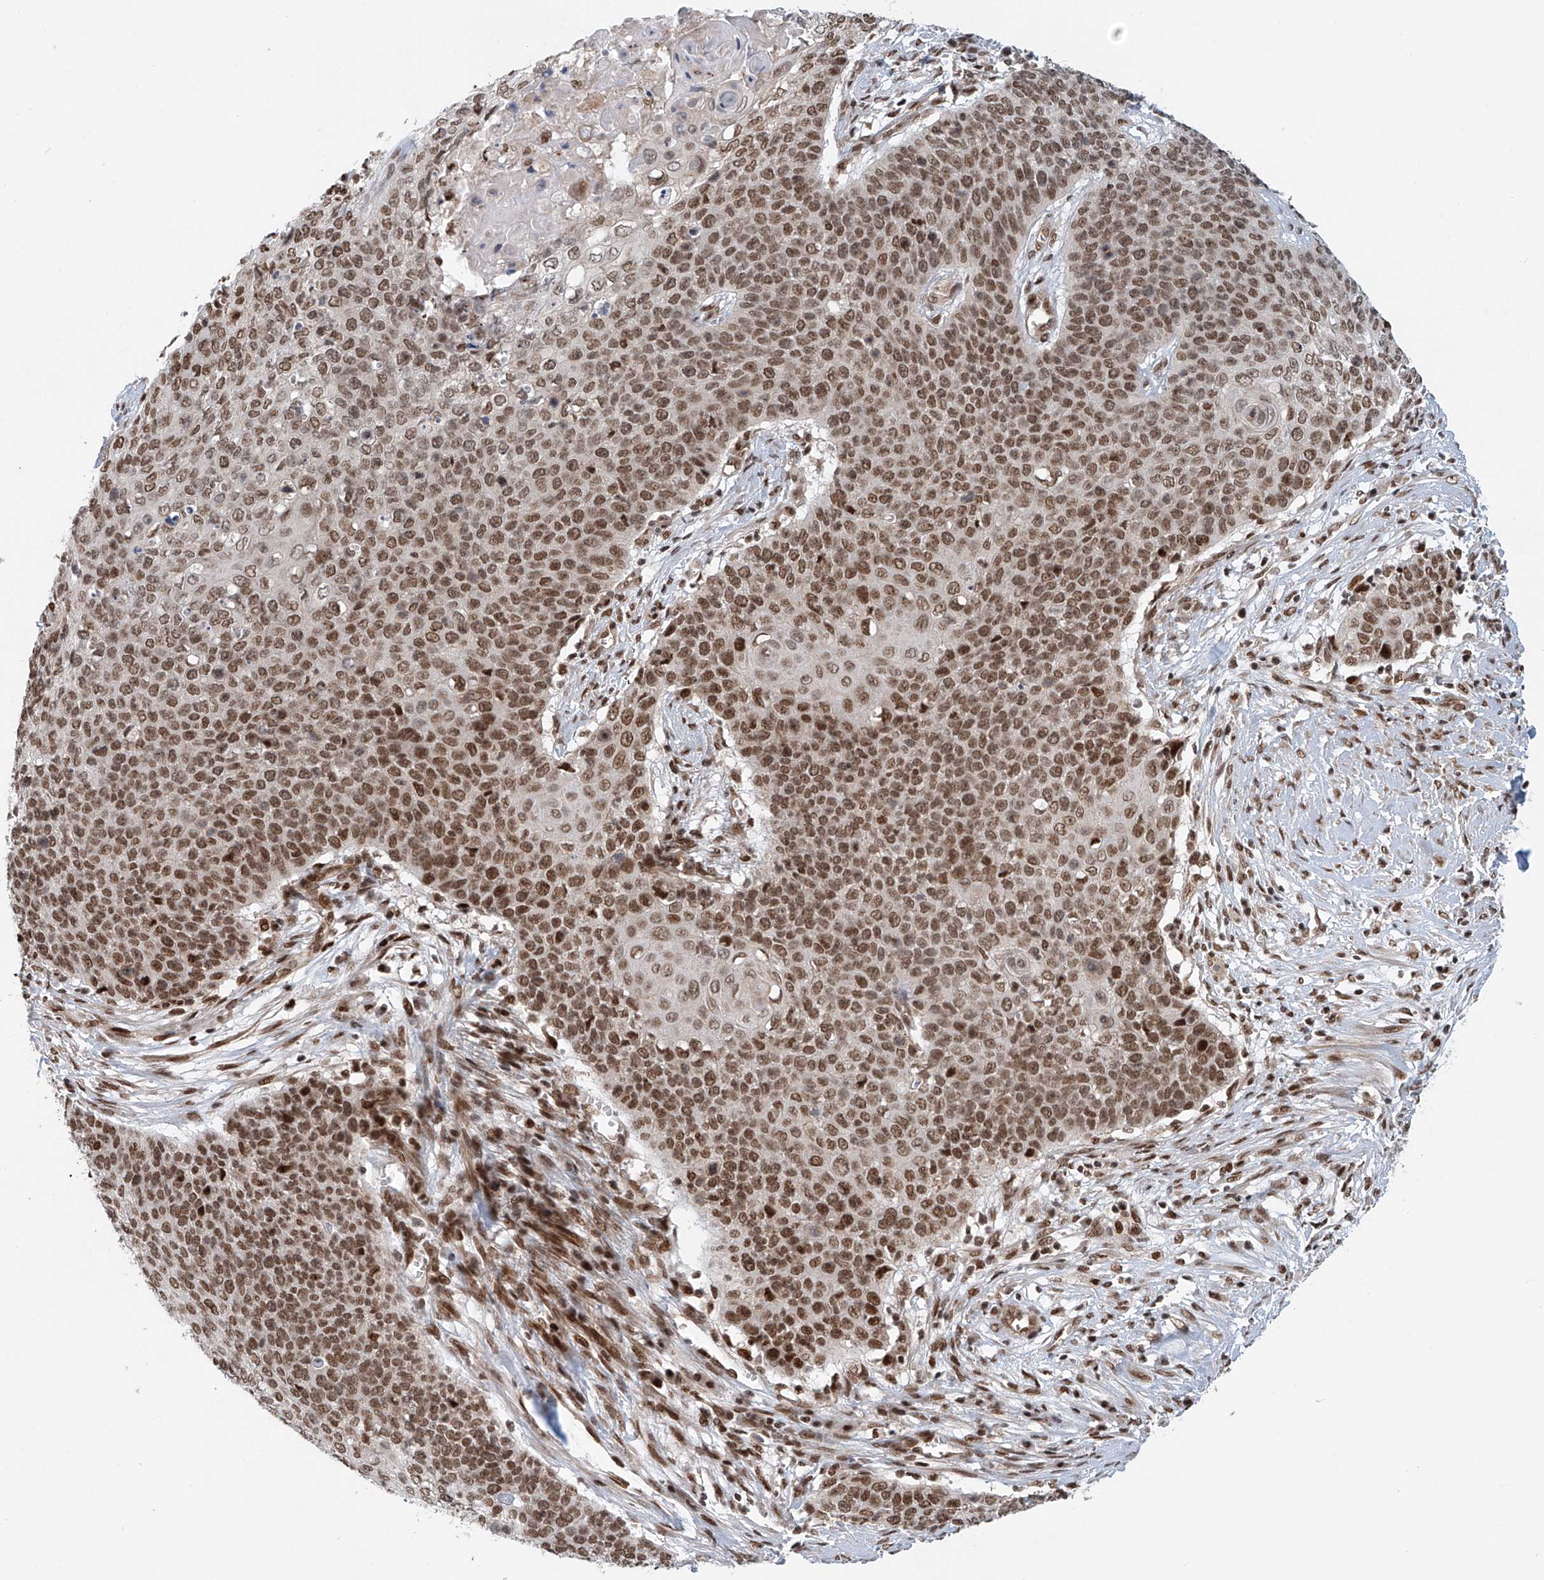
{"staining": {"intensity": "moderate", "quantity": ">75%", "location": "nuclear"}, "tissue": "cervical cancer", "cell_type": "Tumor cells", "image_type": "cancer", "snomed": [{"axis": "morphology", "description": "Squamous cell carcinoma, NOS"}, {"axis": "topography", "description": "Cervix"}], "caption": "Cervical cancer (squamous cell carcinoma) tissue exhibits moderate nuclear expression in about >75% of tumor cells, visualized by immunohistochemistry. (Stains: DAB (3,3'-diaminobenzidine) in brown, nuclei in blue, Microscopy: brightfield microscopy at high magnification).", "gene": "ZNF470", "patient": {"sex": "female", "age": 39}}